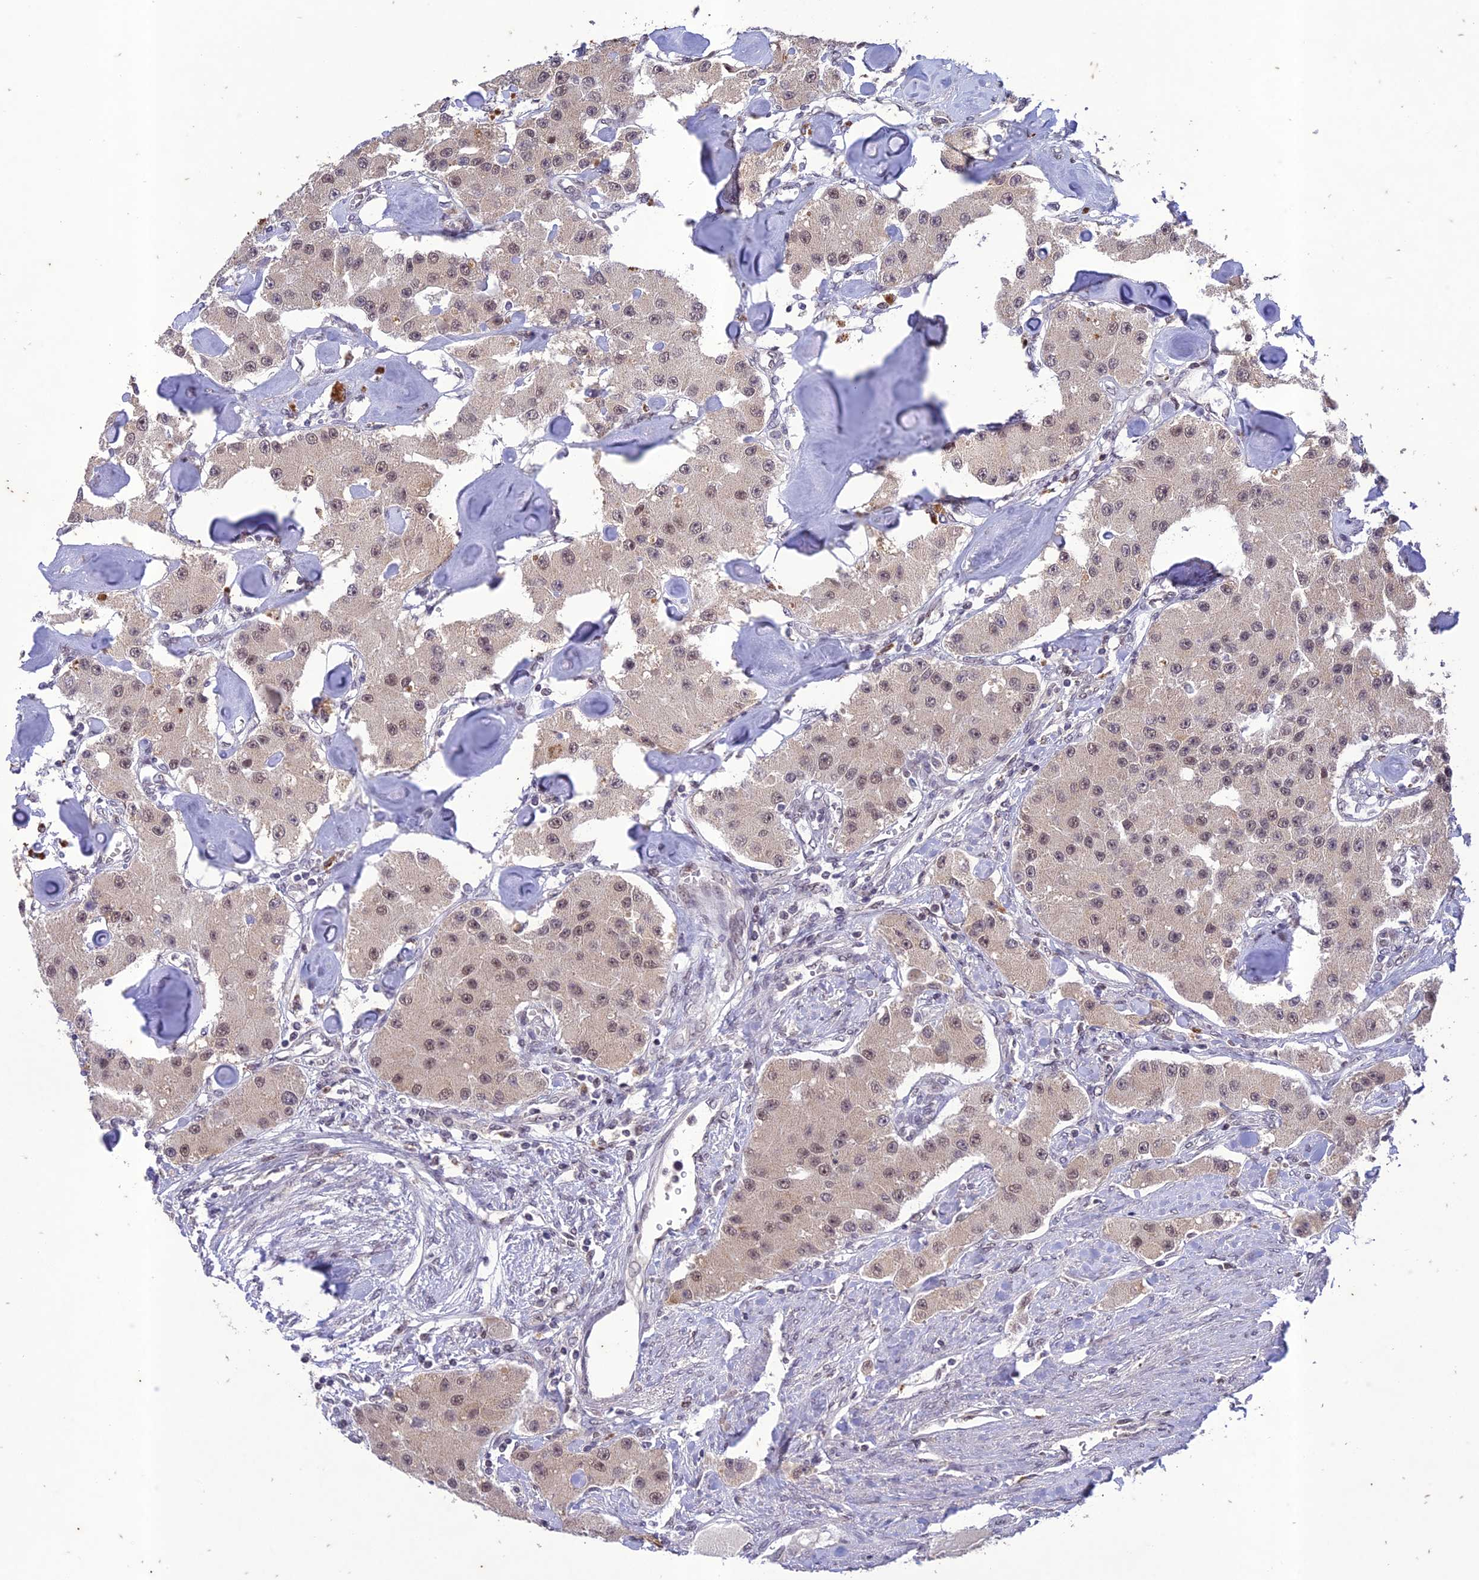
{"staining": {"intensity": "weak", "quantity": ">75%", "location": "nuclear"}, "tissue": "carcinoid", "cell_type": "Tumor cells", "image_type": "cancer", "snomed": [{"axis": "morphology", "description": "Carcinoid, malignant, NOS"}, {"axis": "topography", "description": "Pancreas"}], "caption": "This micrograph displays carcinoid stained with IHC to label a protein in brown. The nuclear of tumor cells show weak positivity for the protein. Nuclei are counter-stained blue.", "gene": "POP4", "patient": {"sex": "male", "age": 41}}